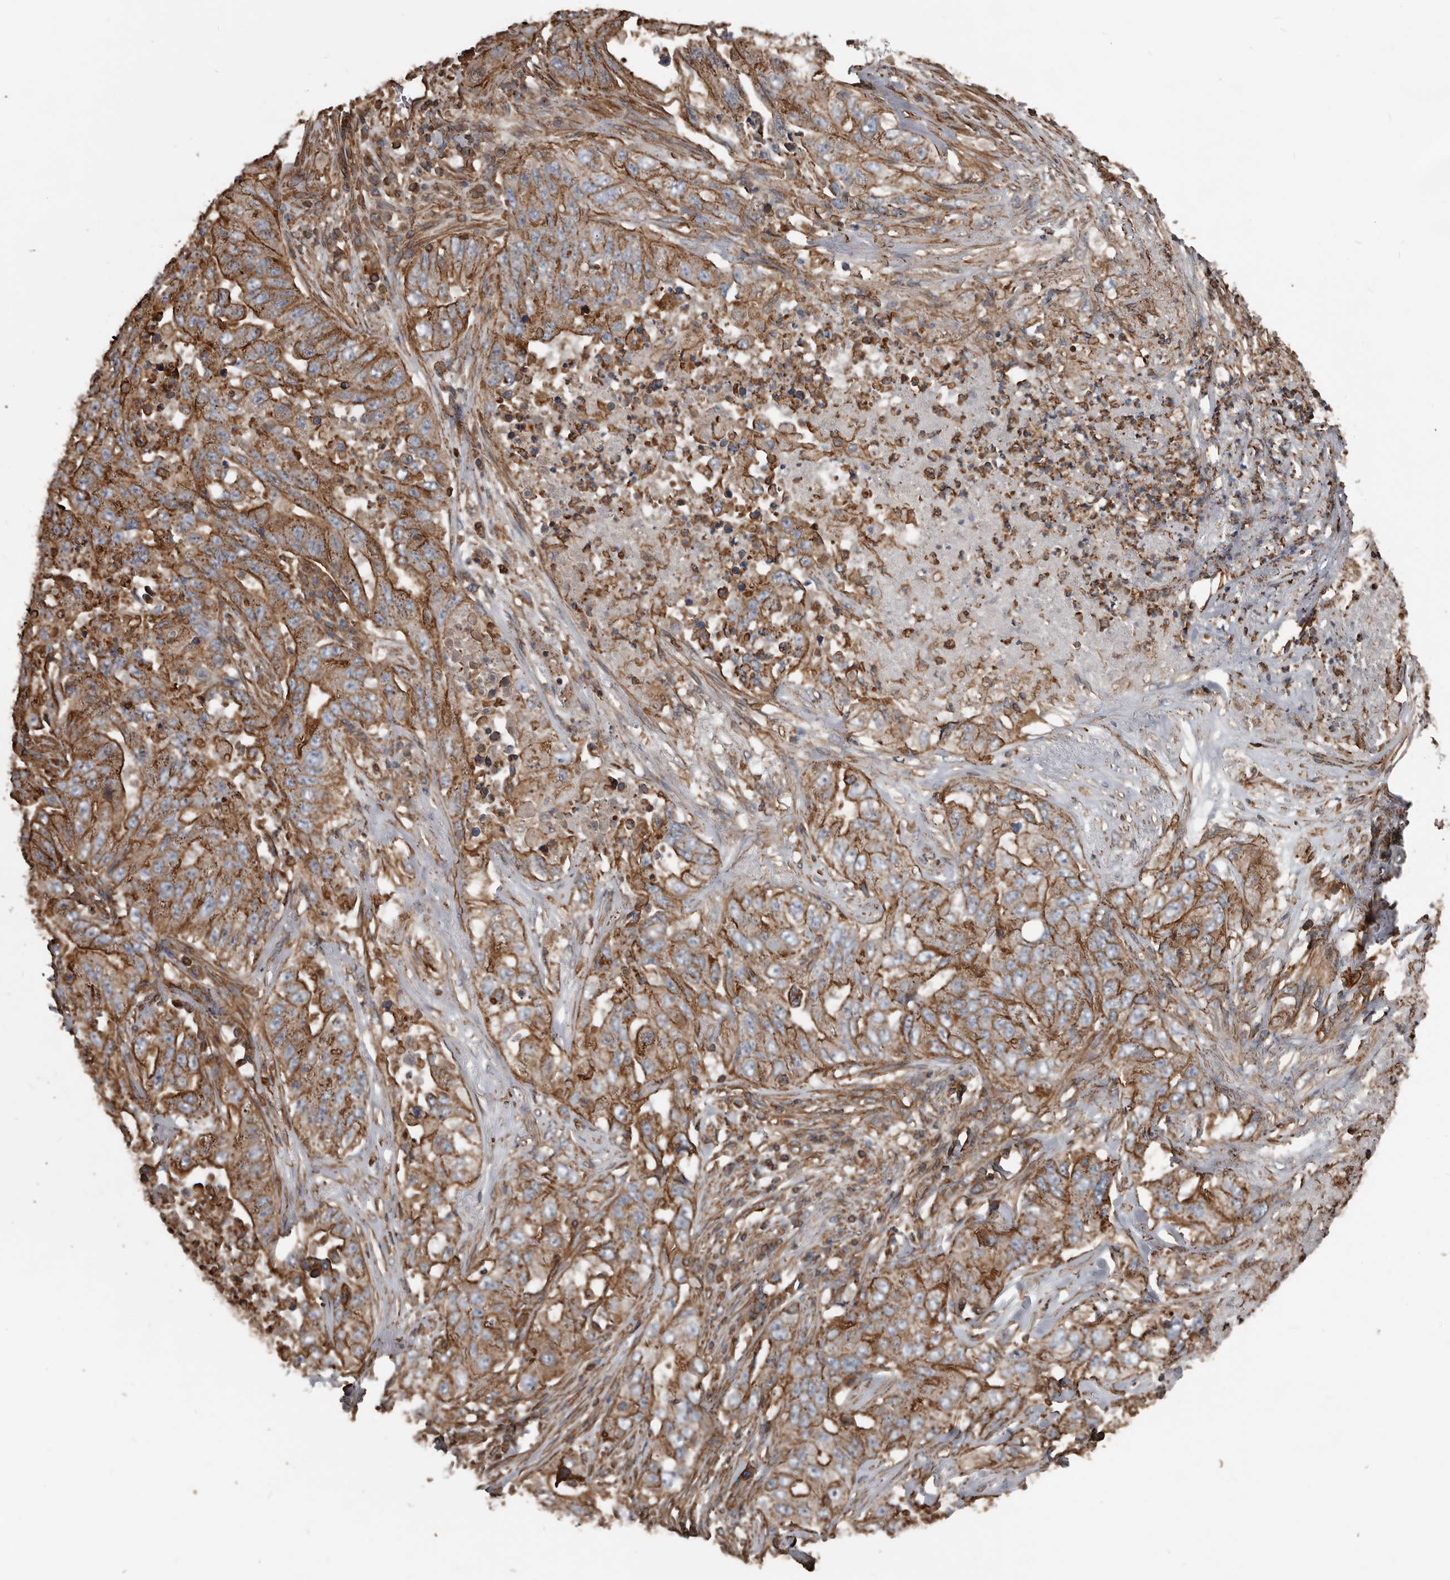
{"staining": {"intensity": "strong", "quantity": "25%-75%", "location": "cytoplasmic/membranous"}, "tissue": "lung cancer", "cell_type": "Tumor cells", "image_type": "cancer", "snomed": [{"axis": "morphology", "description": "Adenocarcinoma, NOS"}, {"axis": "topography", "description": "Lung"}], "caption": "A micrograph of lung cancer (adenocarcinoma) stained for a protein shows strong cytoplasmic/membranous brown staining in tumor cells.", "gene": "DENND6B", "patient": {"sex": "female", "age": 51}}